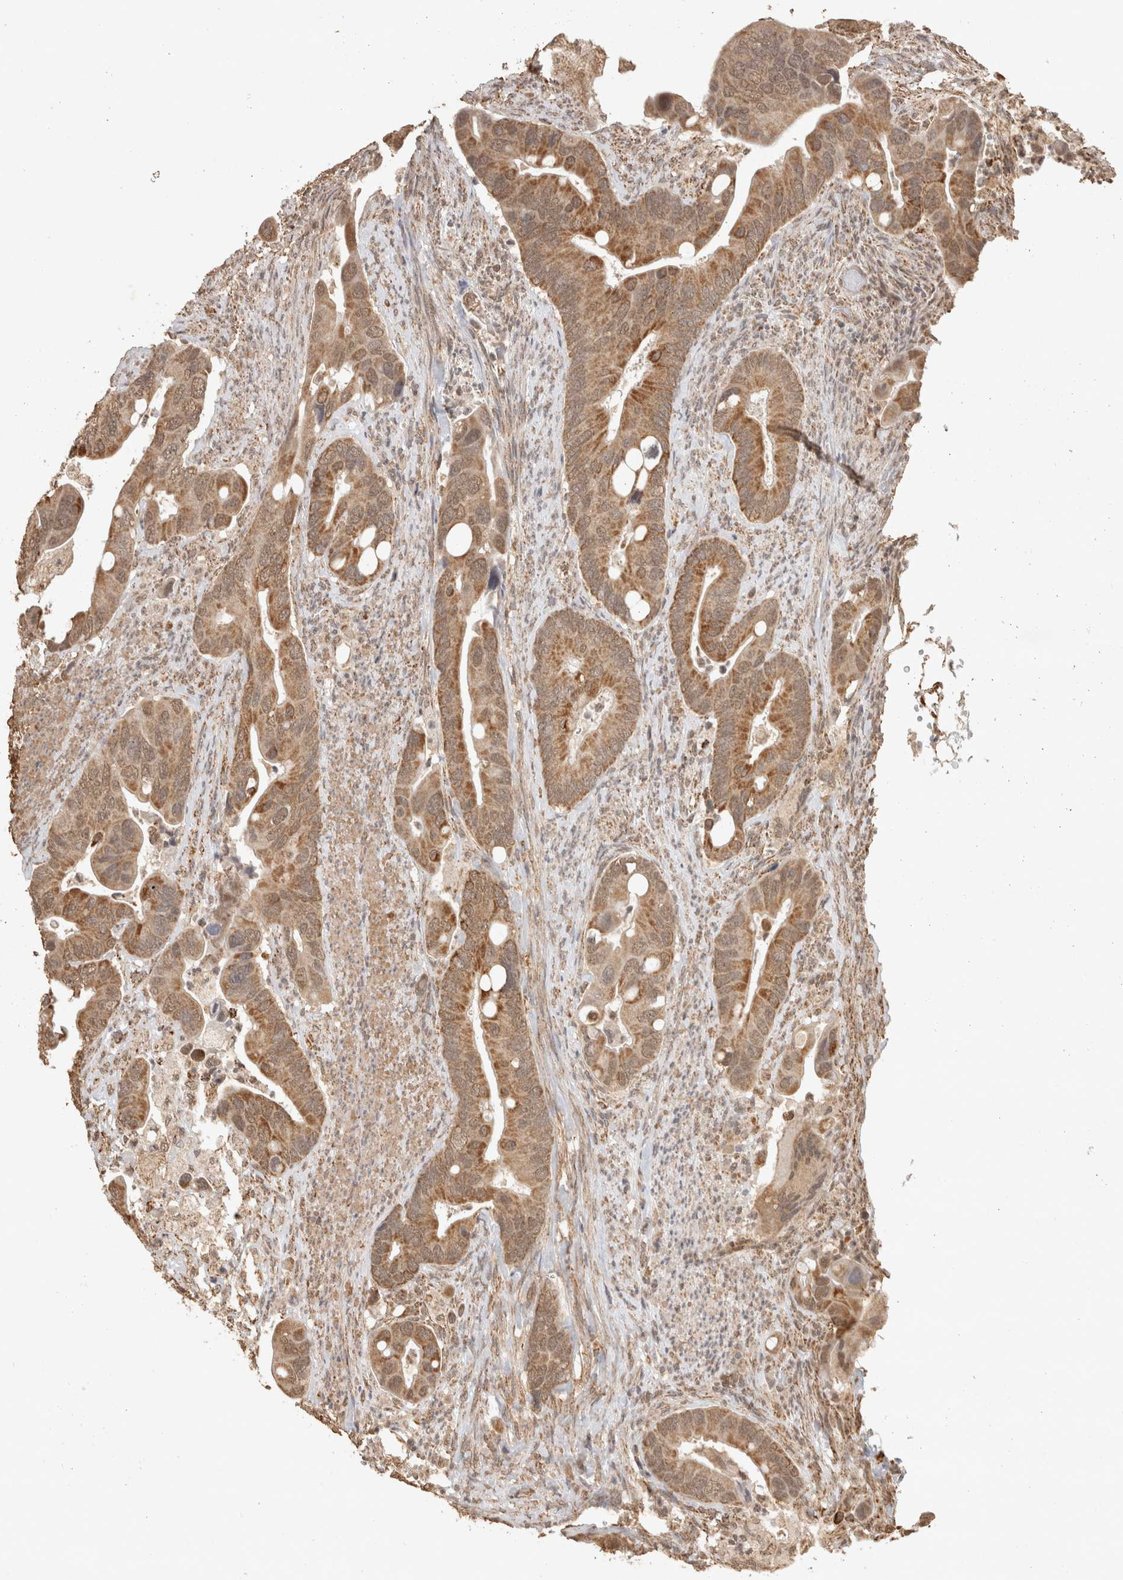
{"staining": {"intensity": "moderate", "quantity": ">75%", "location": "cytoplasmic/membranous,nuclear"}, "tissue": "colorectal cancer", "cell_type": "Tumor cells", "image_type": "cancer", "snomed": [{"axis": "morphology", "description": "Adenocarcinoma, NOS"}, {"axis": "topography", "description": "Rectum"}], "caption": "The image shows a brown stain indicating the presence of a protein in the cytoplasmic/membranous and nuclear of tumor cells in colorectal adenocarcinoma.", "gene": "BNIP3L", "patient": {"sex": "female", "age": 57}}